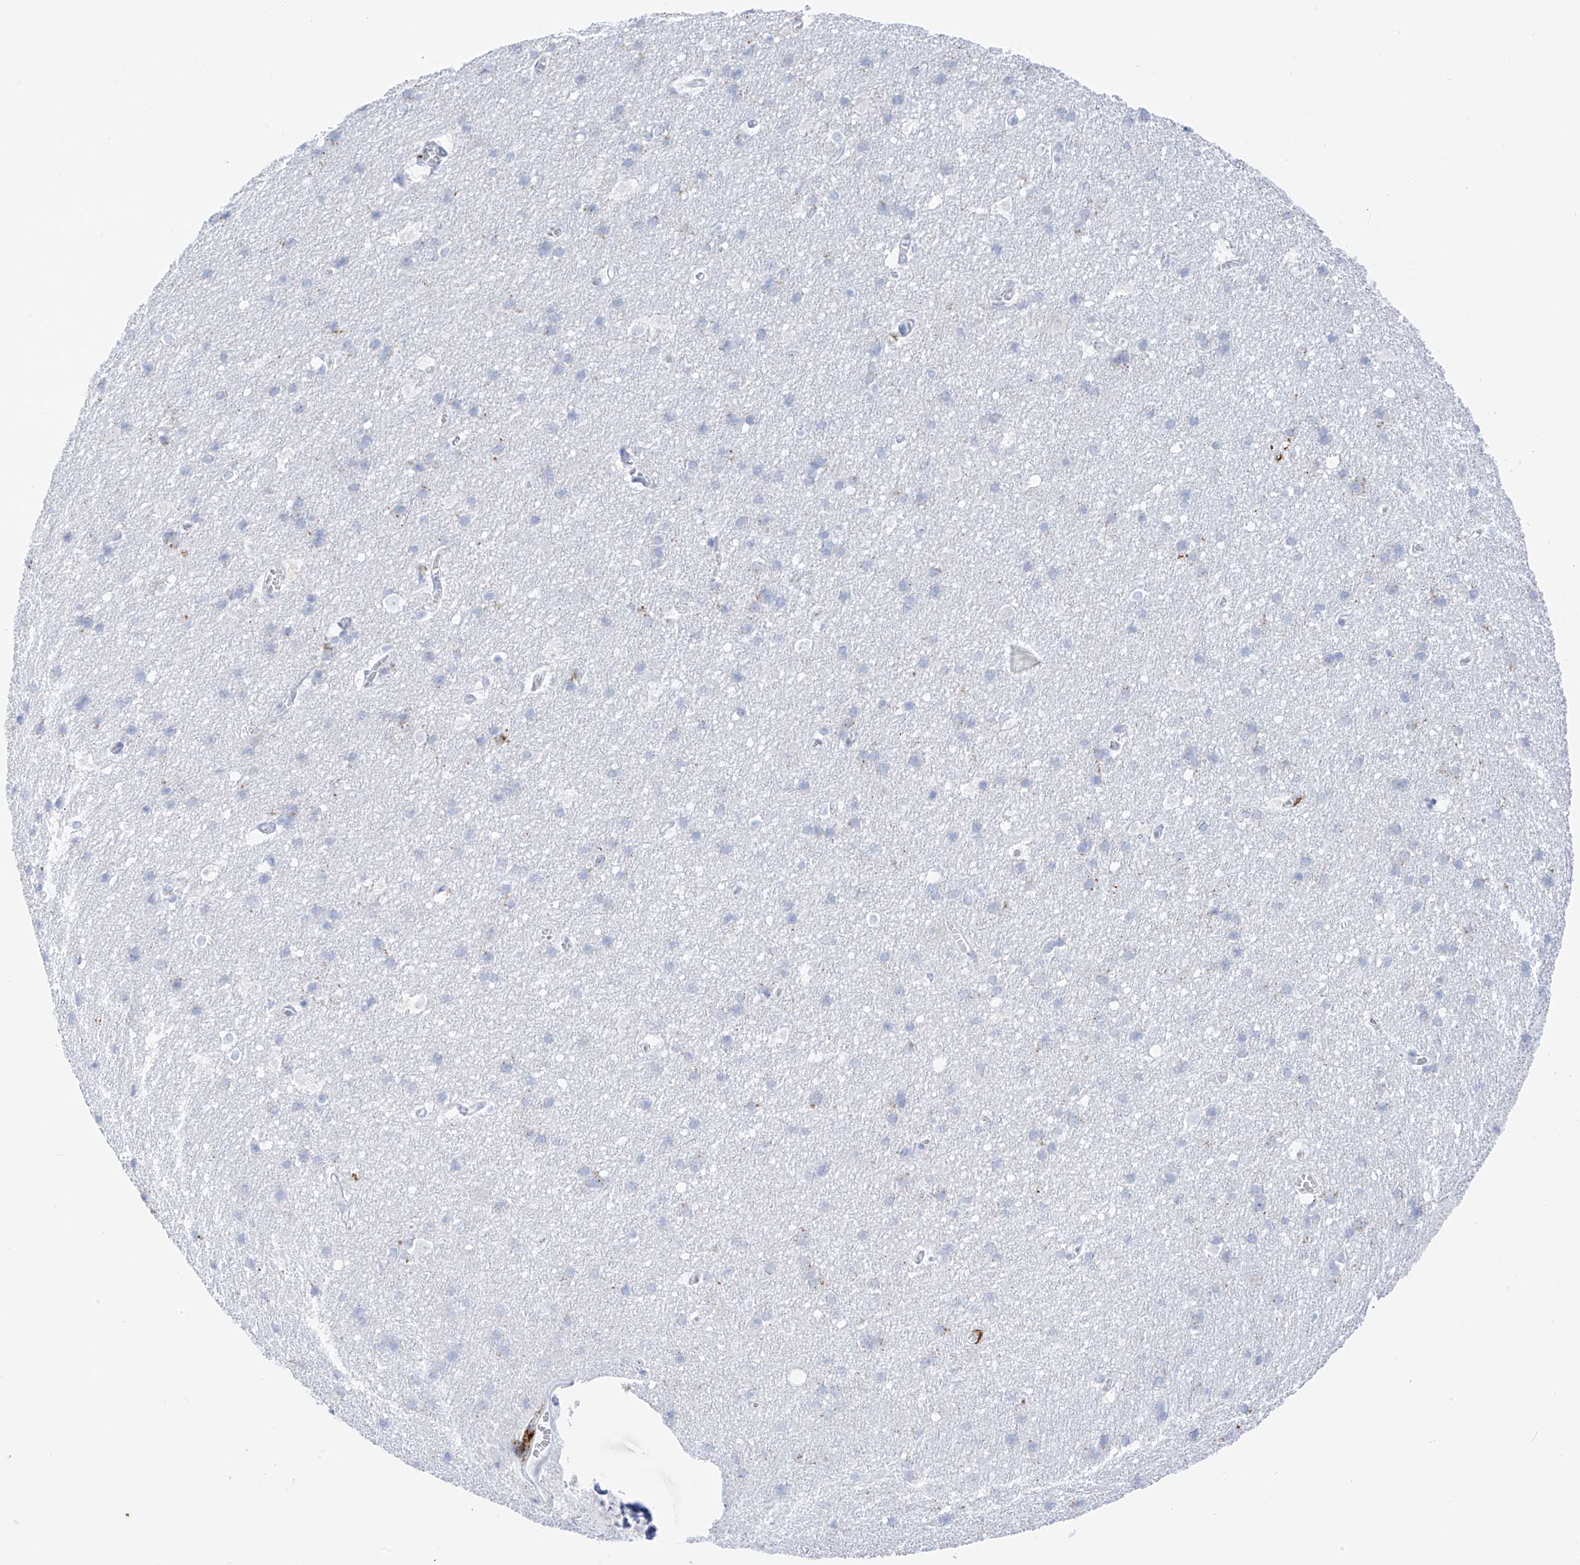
{"staining": {"intensity": "negative", "quantity": "none", "location": "none"}, "tissue": "cerebral cortex", "cell_type": "Endothelial cells", "image_type": "normal", "snomed": [{"axis": "morphology", "description": "Normal tissue, NOS"}, {"axis": "topography", "description": "Cerebral cortex"}], "caption": "IHC photomicrograph of normal human cerebral cortex stained for a protein (brown), which demonstrates no expression in endothelial cells. Nuclei are stained in blue.", "gene": "PSPH", "patient": {"sex": "male", "age": 54}}